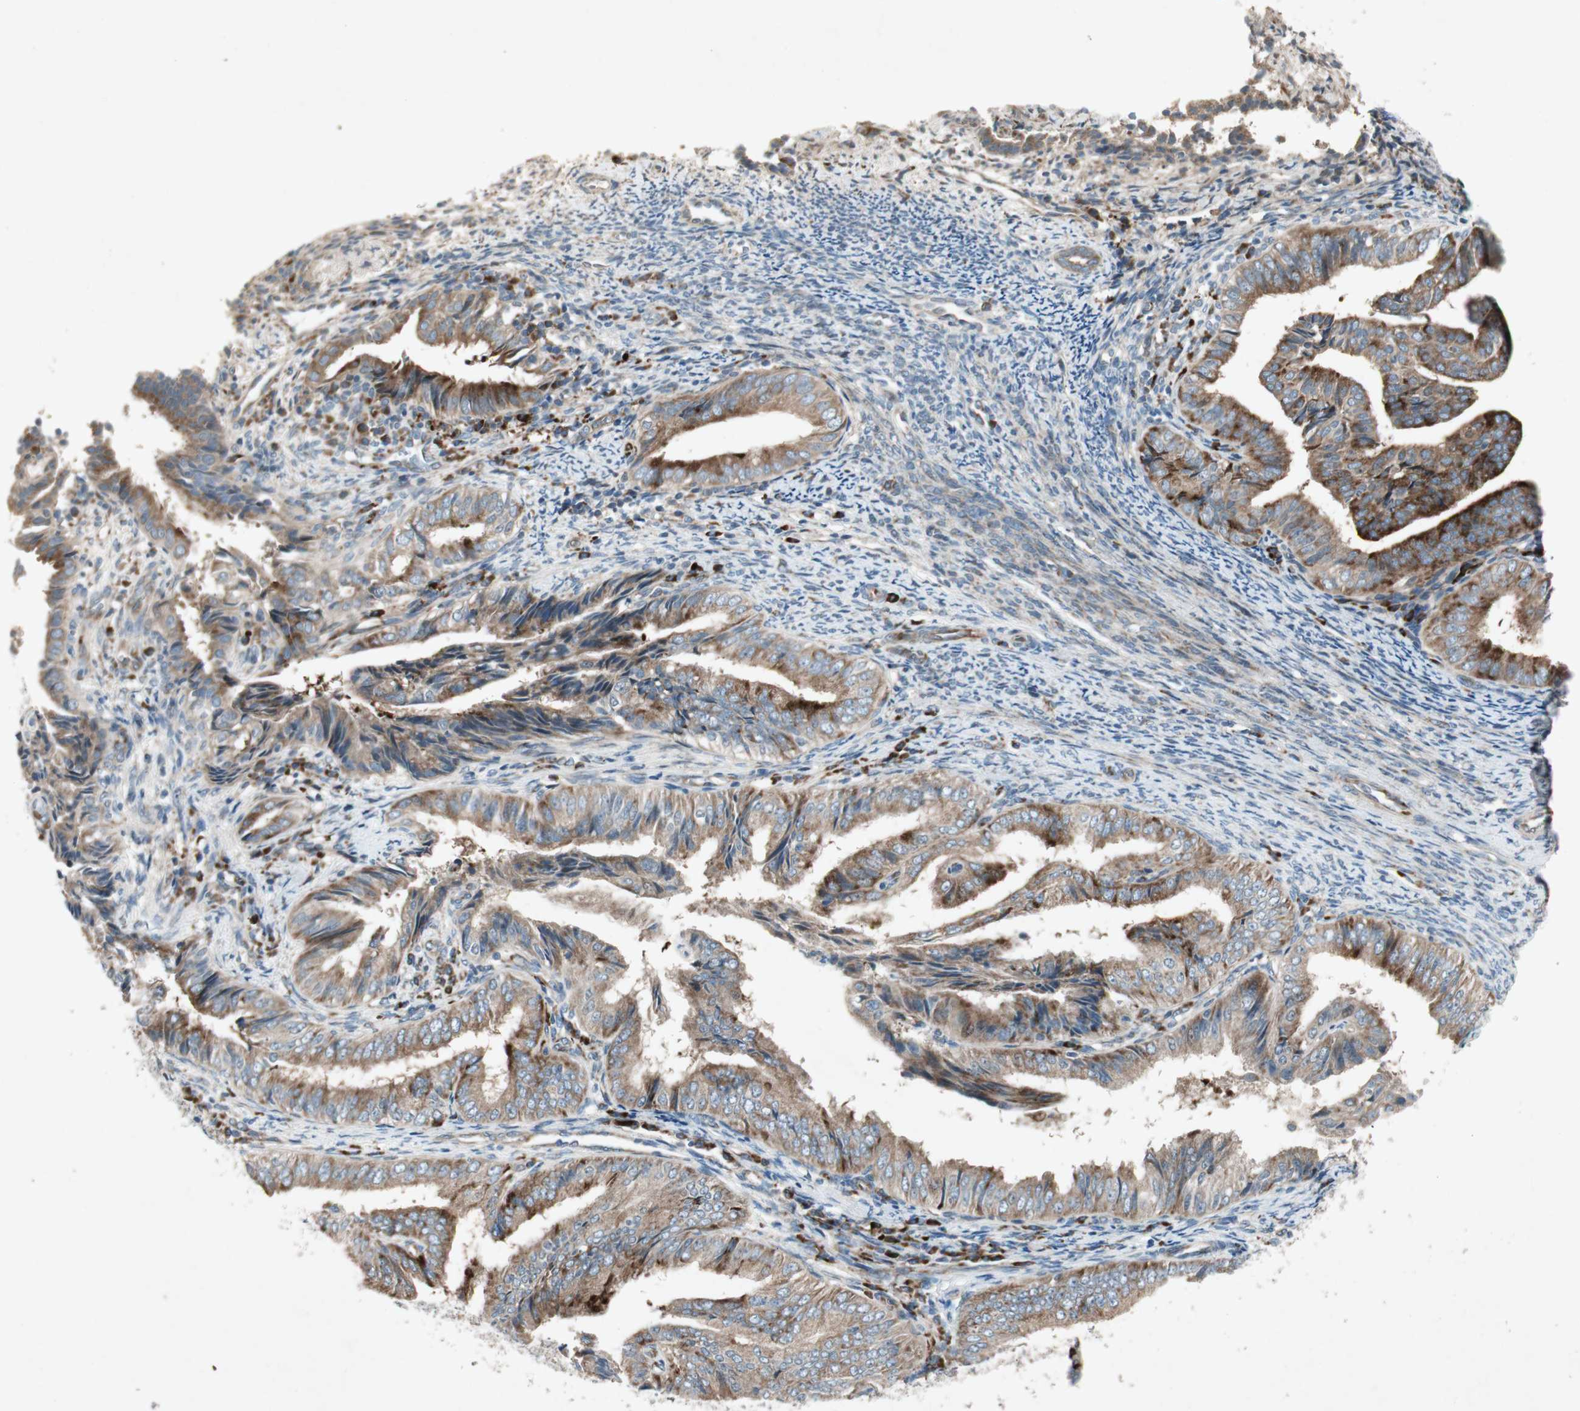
{"staining": {"intensity": "strong", "quantity": ">75%", "location": "cytoplasmic/membranous"}, "tissue": "endometrial cancer", "cell_type": "Tumor cells", "image_type": "cancer", "snomed": [{"axis": "morphology", "description": "Adenocarcinoma, NOS"}, {"axis": "topography", "description": "Endometrium"}], "caption": "About >75% of tumor cells in endometrial cancer demonstrate strong cytoplasmic/membranous protein positivity as visualized by brown immunohistochemical staining.", "gene": "APOO", "patient": {"sex": "female", "age": 58}}